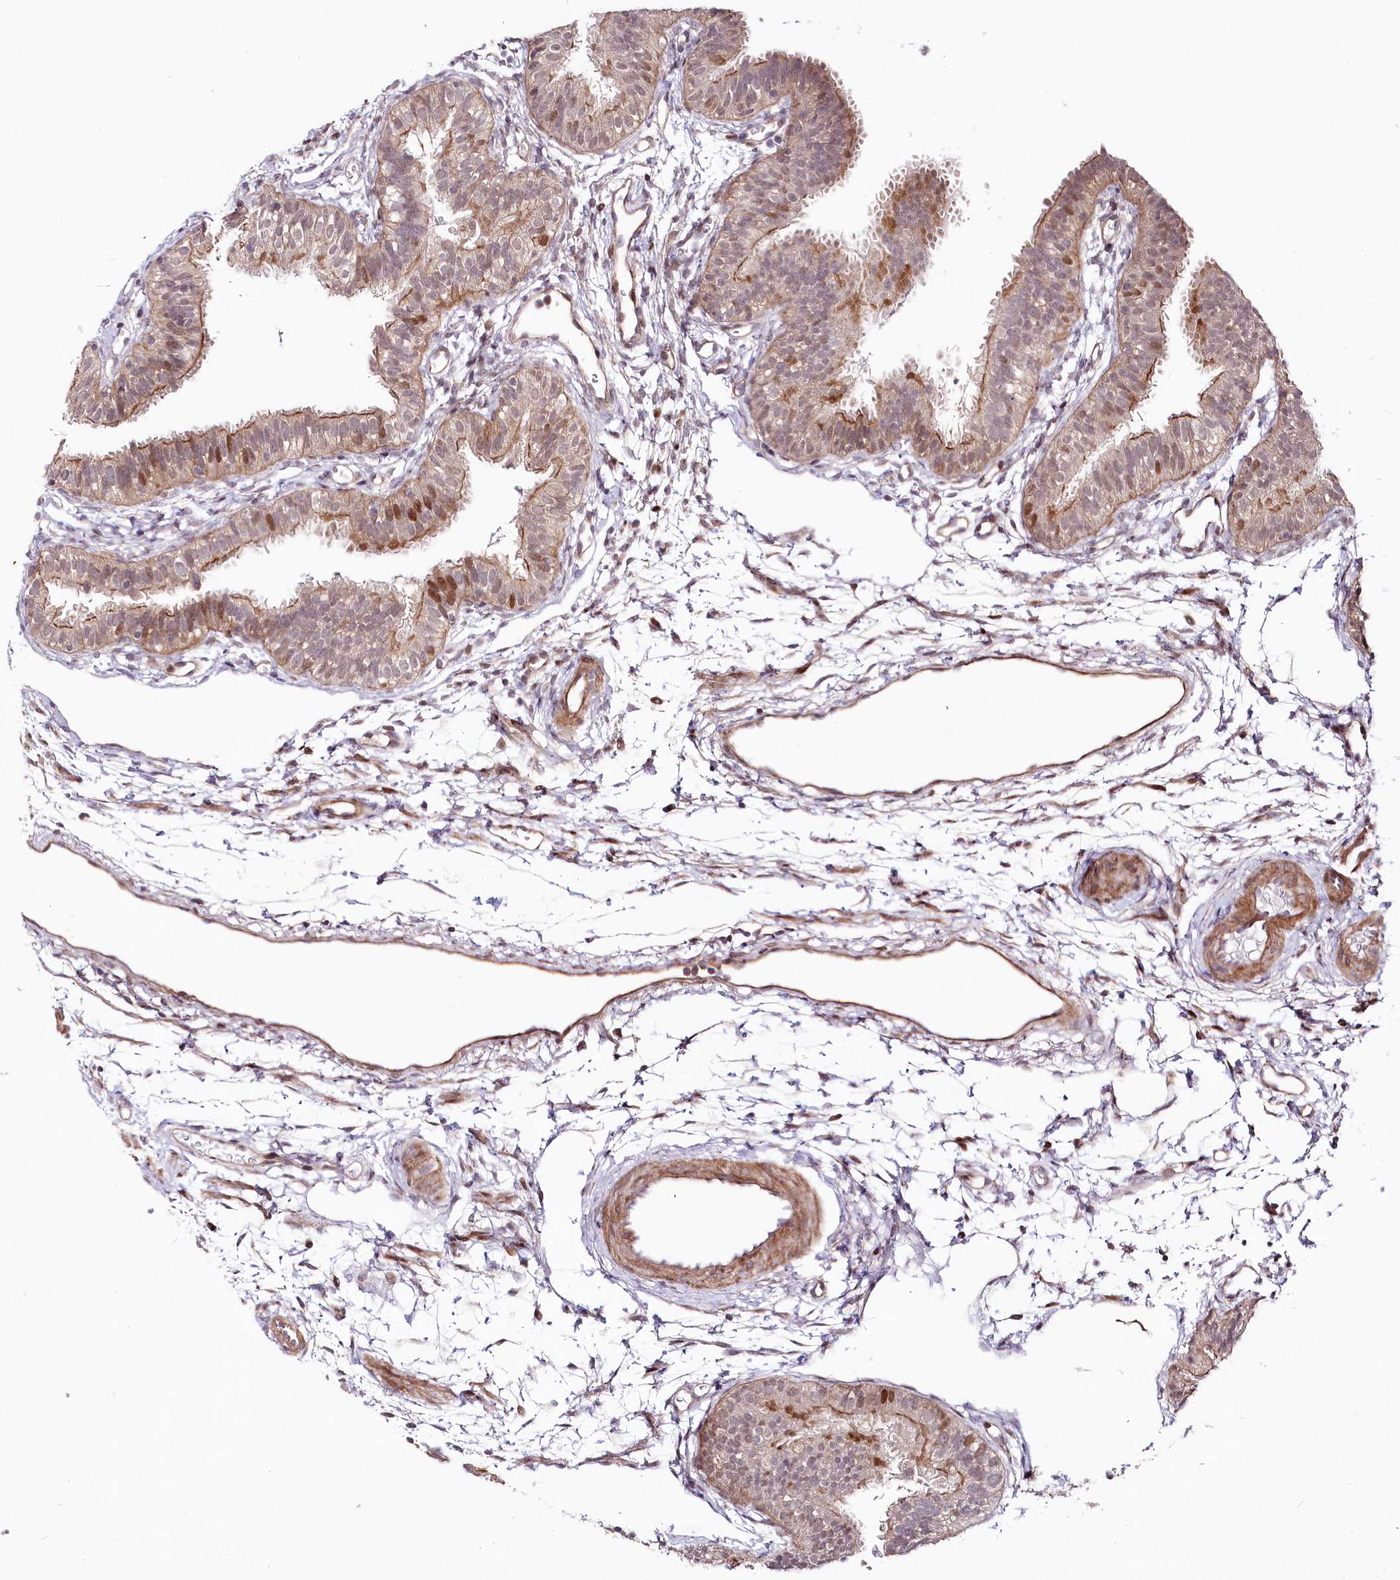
{"staining": {"intensity": "moderate", "quantity": "25%-75%", "location": "cytoplasmic/membranous"}, "tissue": "fallopian tube", "cell_type": "Glandular cells", "image_type": "normal", "snomed": [{"axis": "morphology", "description": "Normal tissue, NOS"}, {"axis": "topography", "description": "Fallopian tube"}], "caption": "Immunohistochemical staining of unremarkable fallopian tube shows moderate cytoplasmic/membranous protein positivity in about 25%-75% of glandular cells.", "gene": "PHLDB1", "patient": {"sex": "female", "age": 35}}